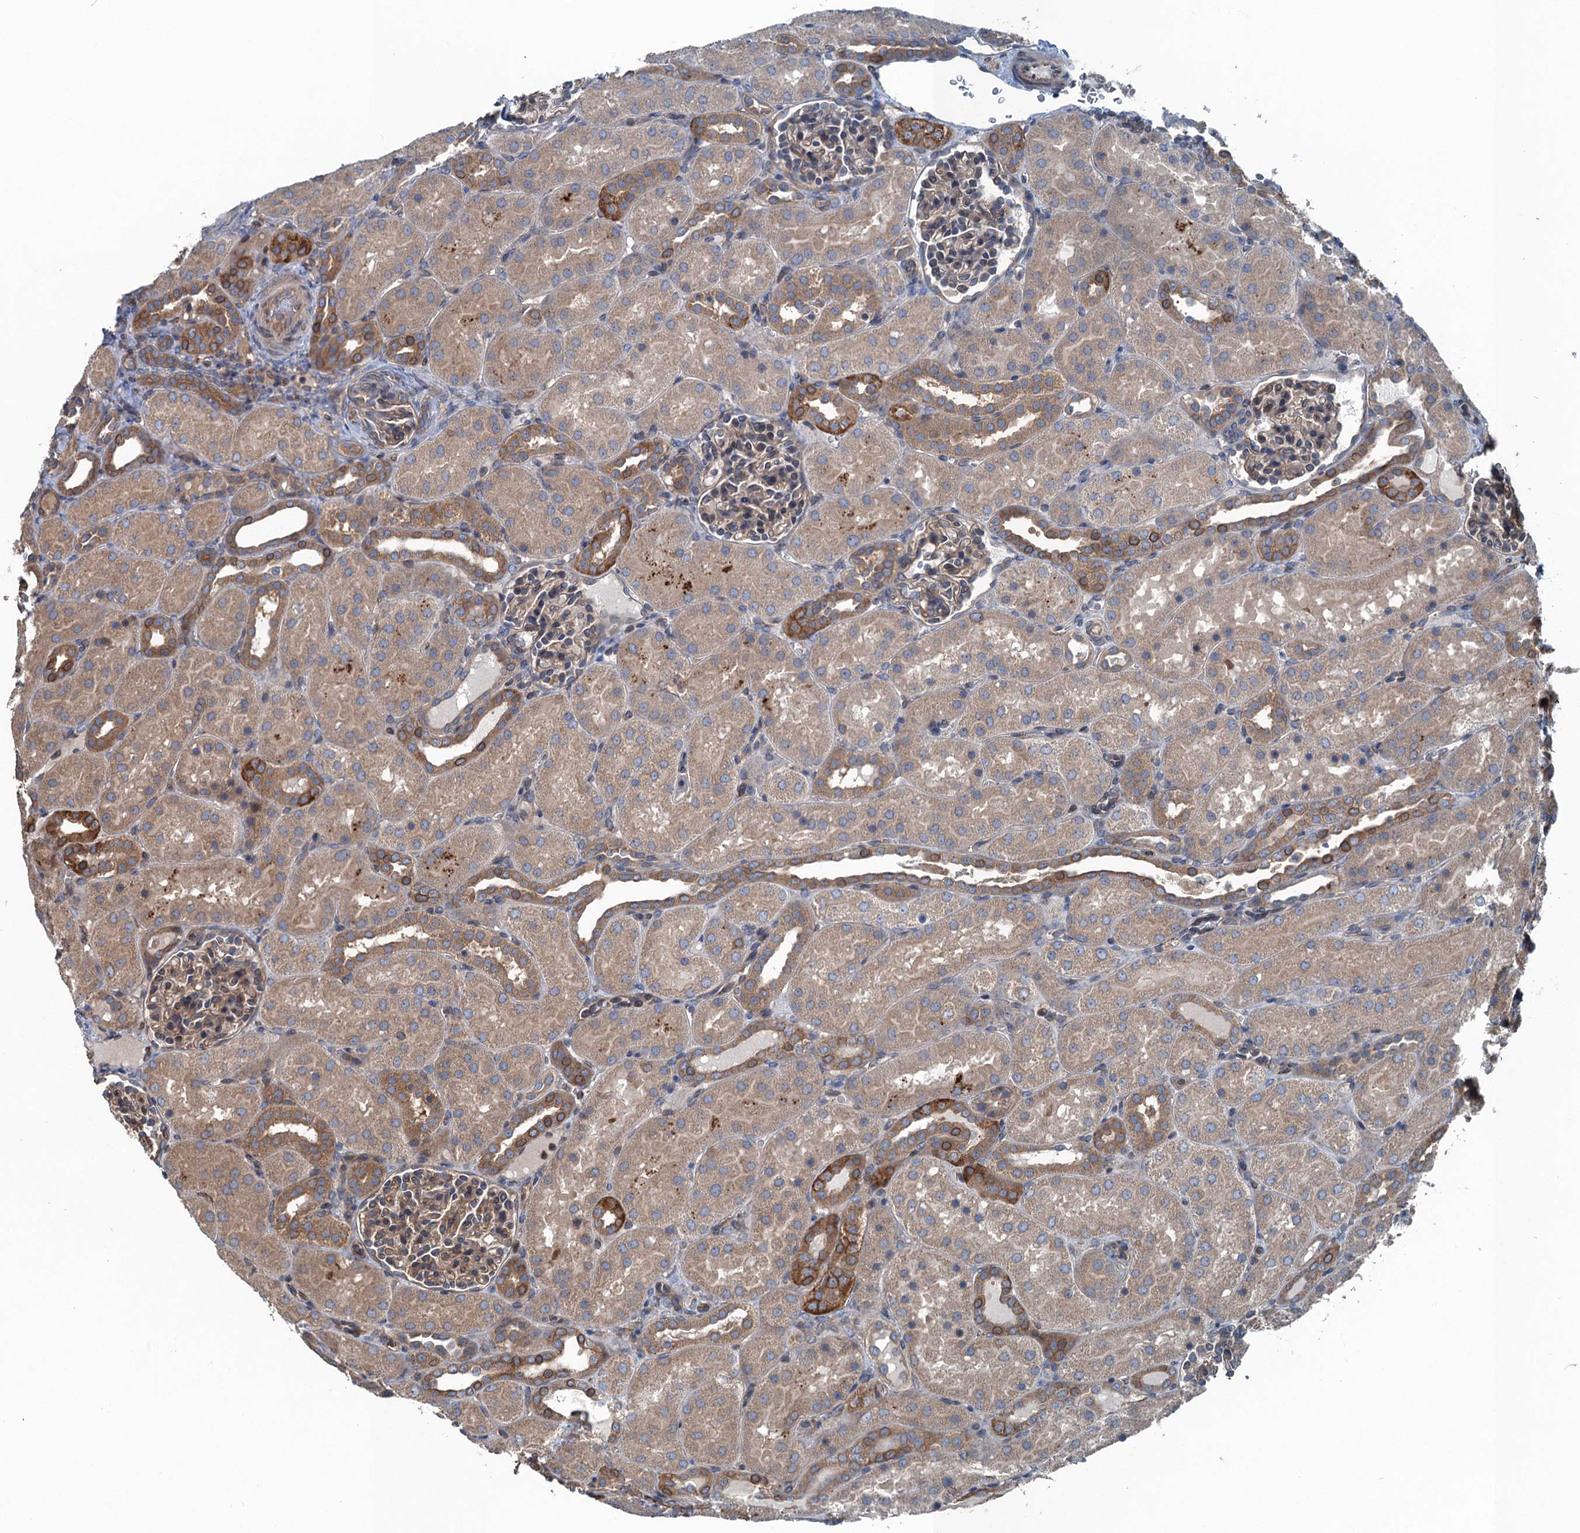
{"staining": {"intensity": "weak", "quantity": ">75%", "location": "cytoplasmic/membranous"}, "tissue": "kidney", "cell_type": "Cells in glomeruli", "image_type": "normal", "snomed": [{"axis": "morphology", "description": "Normal tissue, NOS"}, {"axis": "topography", "description": "Kidney"}], "caption": "Immunohistochemistry (IHC) micrograph of unremarkable human kidney stained for a protein (brown), which reveals low levels of weak cytoplasmic/membranous staining in approximately >75% of cells in glomeruli.", "gene": "TRAPPC8", "patient": {"sex": "male", "age": 1}}